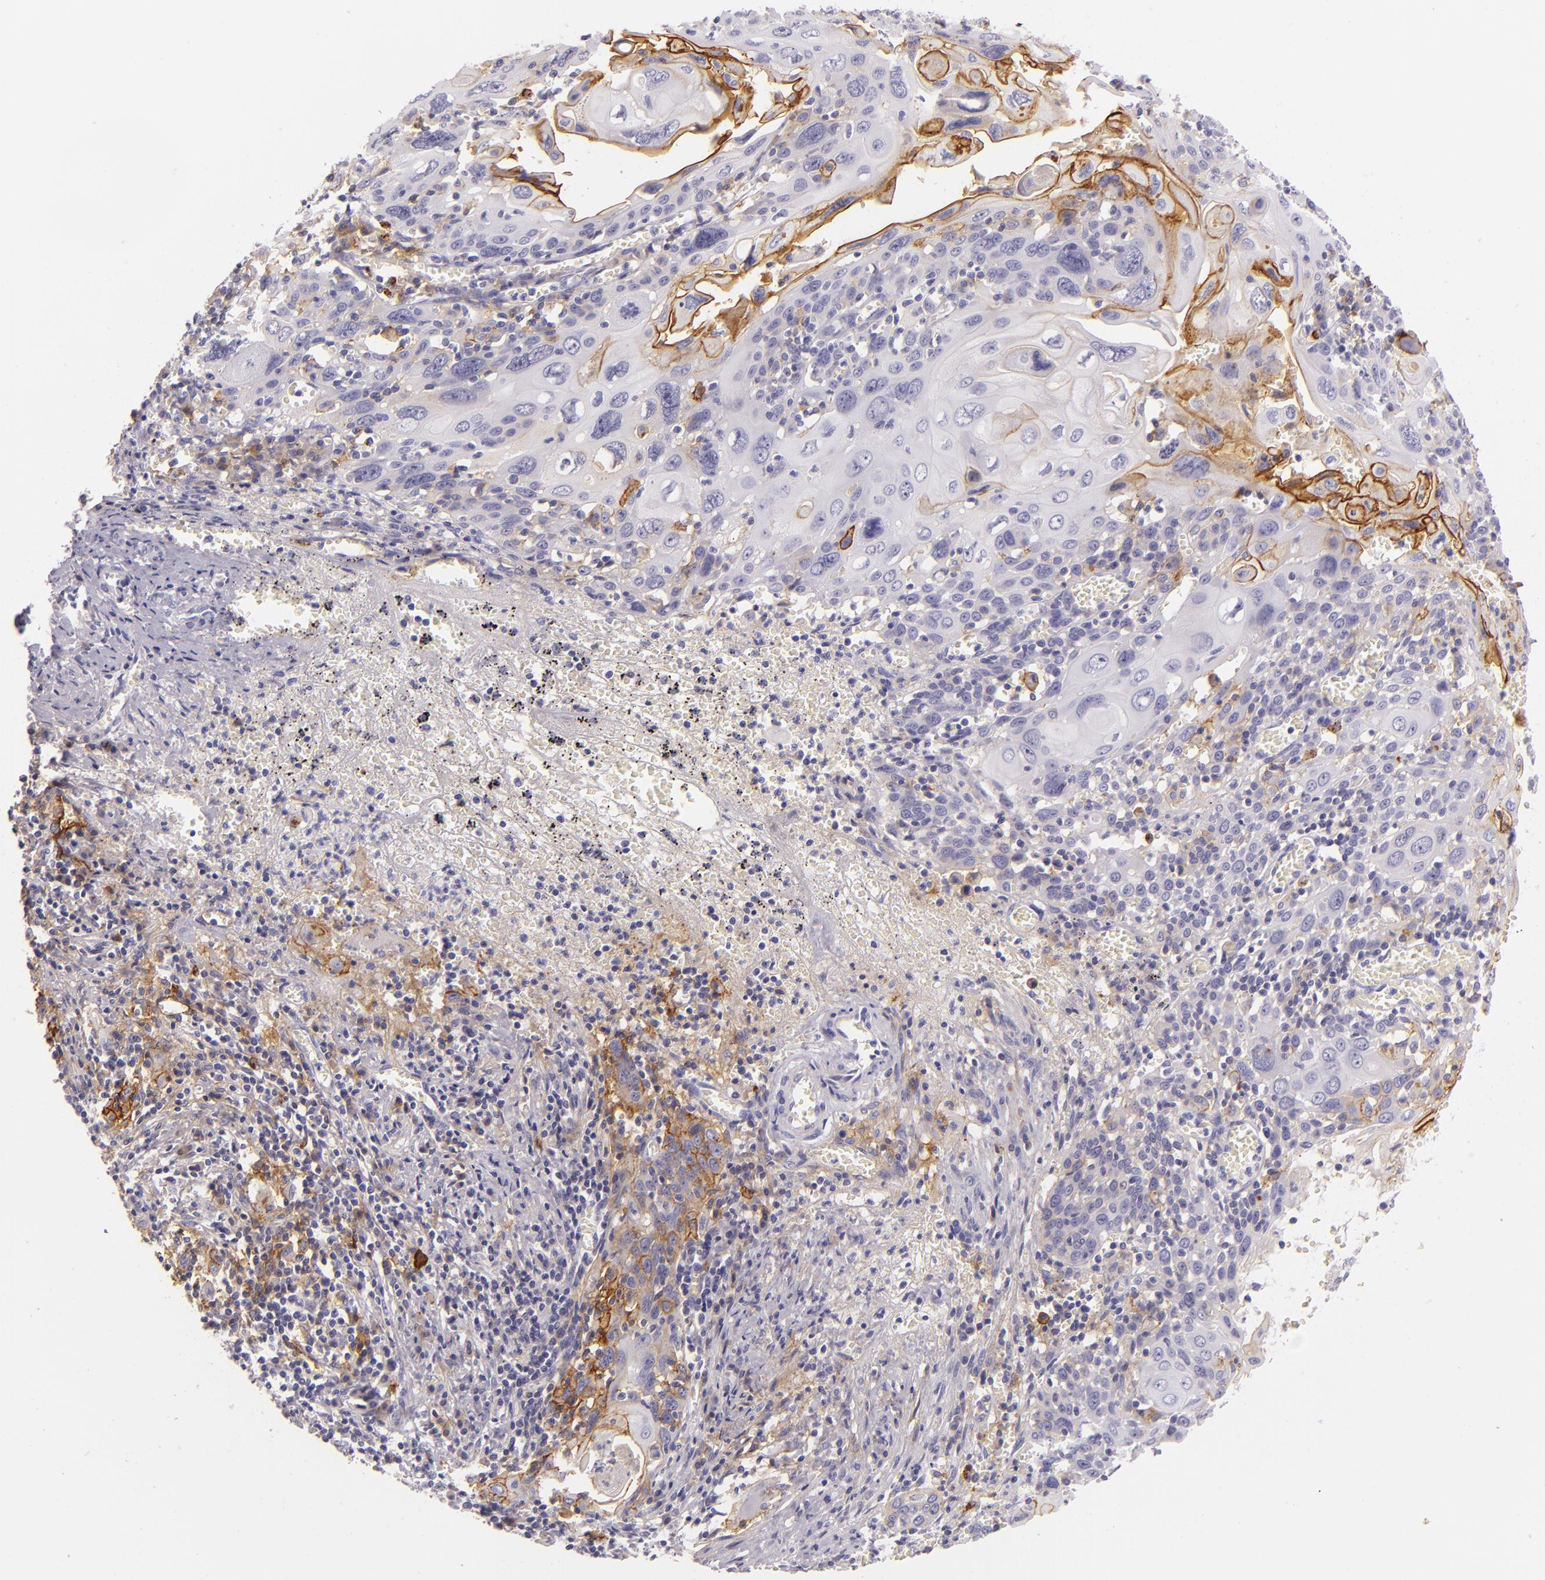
{"staining": {"intensity": "moderate", "quantity": "<25%", "location": "cytoplasmic/membranous"}, "tissue": "cervical cancer", "cell_type": "Tumor cells", "image_type": "cancer", "snomed": [{"axis": "morphology", "description": "Squamous cell carcinoma, NOS"}, {"axis": "topography", "description": "Cervix"}], "caption": "Immunohistochemistry (DAB) staining of human cervical cancer exhibits moderate cytoplasmic/membranous protein expression in approximately <25% of tumor cells.", "gene": "ICAM1", "patient": {"sex": "female", "age": 54}}